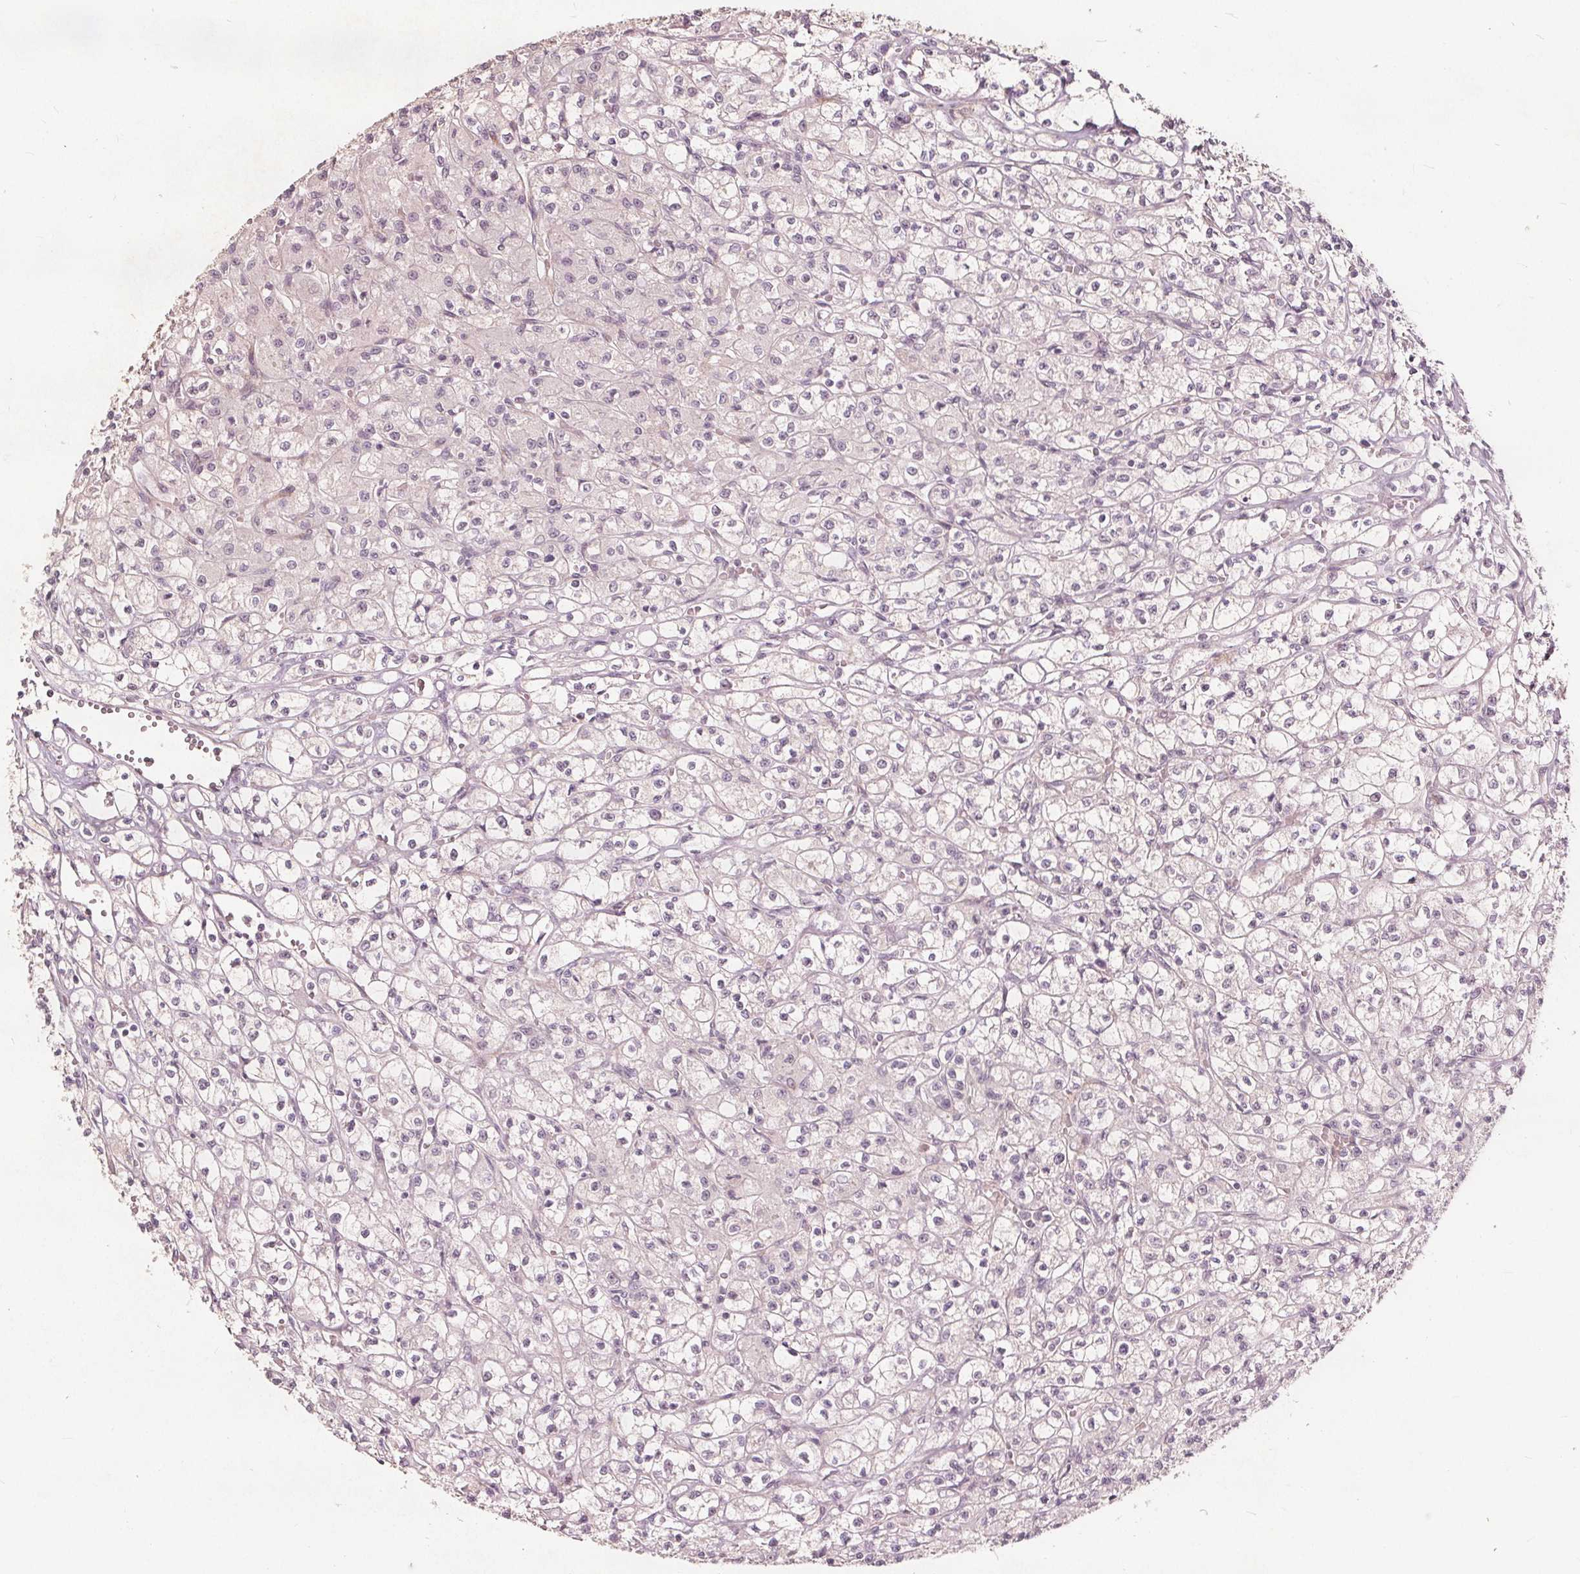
{"staining": {"intensity": "negative", "quantity": "none", "location": "none"}, "tissue": "renal cancer", "cell_type": "Tumor cells", "image_type": "cancer", "snomed": [{"axis": "morphology", "description": "Adenocarcinoma, NOS"}, {"axis": "topography", "description": "Kidney"}], "caption": "Human renal adenocarcinoma stained for a protein using IHC demonstrates no positivity in tumor cells.", "gene": "PTPRT", "patient": {"sex": "female", "age": 70}}